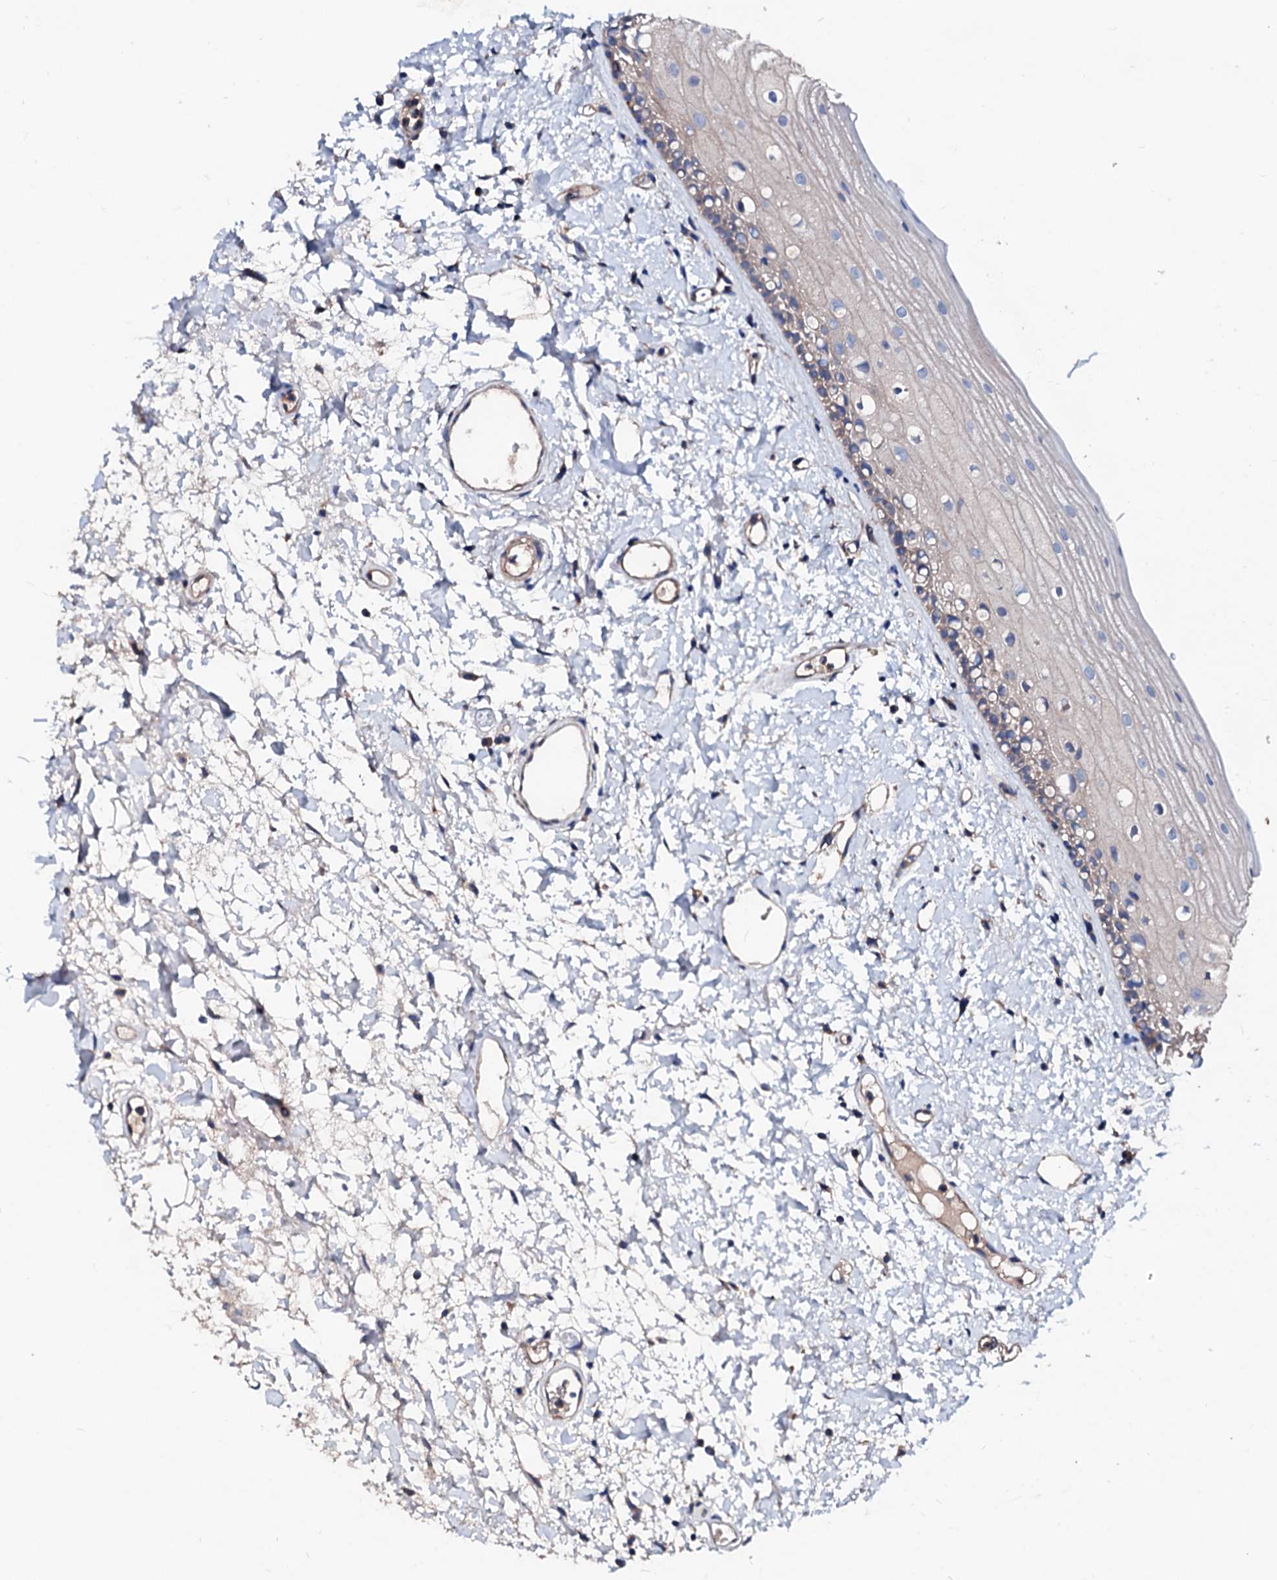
{"staining": {"intensity": "weak", "quantity": "25%-75%", "location": "cytoplasmic/membranous"}, "tissue": "oral mucosa", "cell_type": "Squamous epithelial cells", "image_type": "normal", "snomed": [{"axis": "morphology", "description": "Normal tissue, NOS"}, {"axis": "topography", "description": "Oral tissue"}], "caption": "Brown immunohistochemical staining in normal human oral mucosa demonstrates weak cytoplasmic/membranous expression in approximately 25%-75% of squamous epithelial cells.", "gene": "TBCEL", "patient": {"sex": "female", "age": 76}}